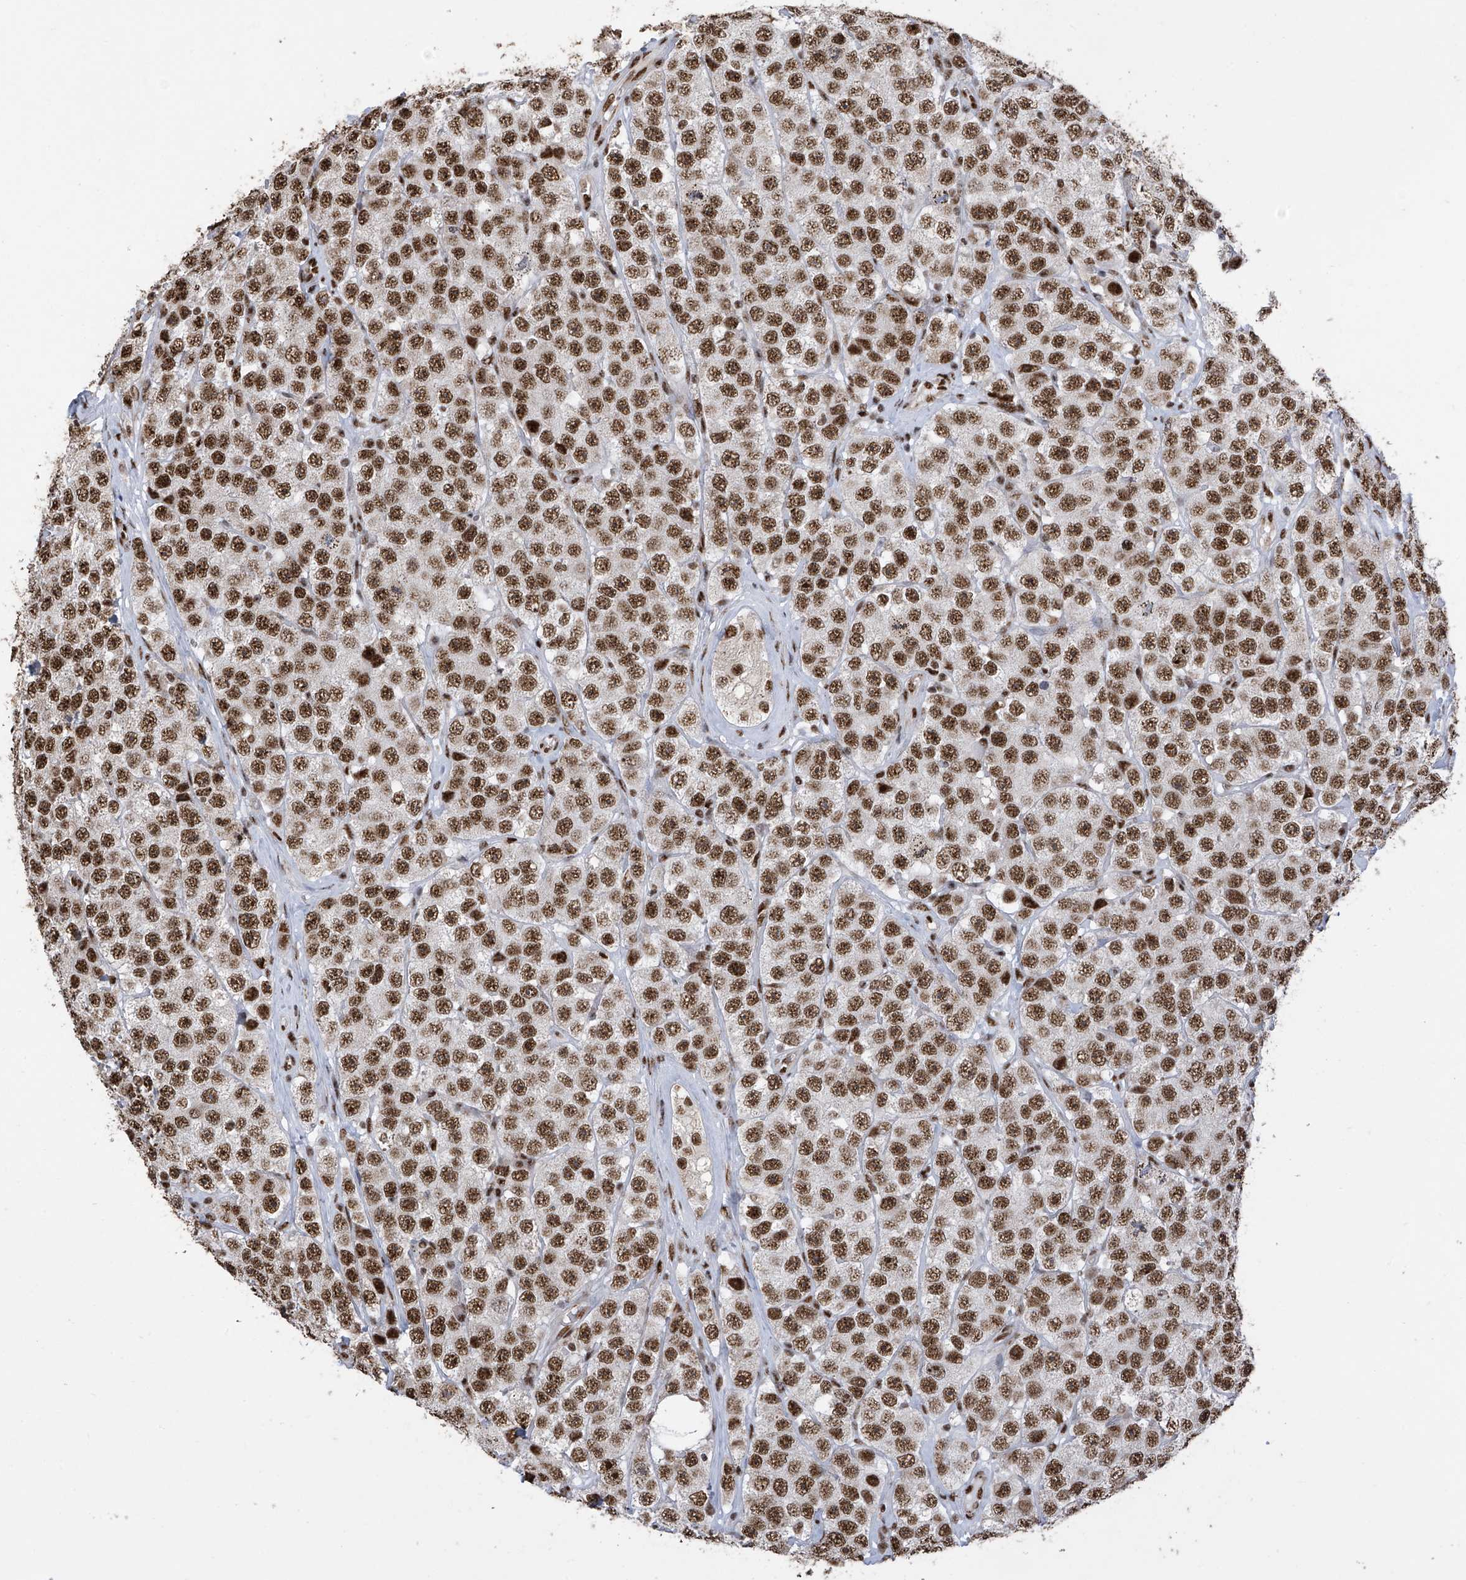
{"staining": {"intensity": "strong", "quantity": ">75%", "location": "nuclear"}, "tissue": "testis cancer", "cell_type": "Tumor cells", "image_type": "cancer", "snomed": [{"axis": "morphology", "description": "Seminoma, NOS"}, {"axis": "topography", "description": "Testis"}], "caption": "Brown immunohistochemical staining in testis cancer shows strong nuclear expression in about >75% of tumor cells.", "gene": "APLF", "patient": {"sex": "male", "age": 28}}